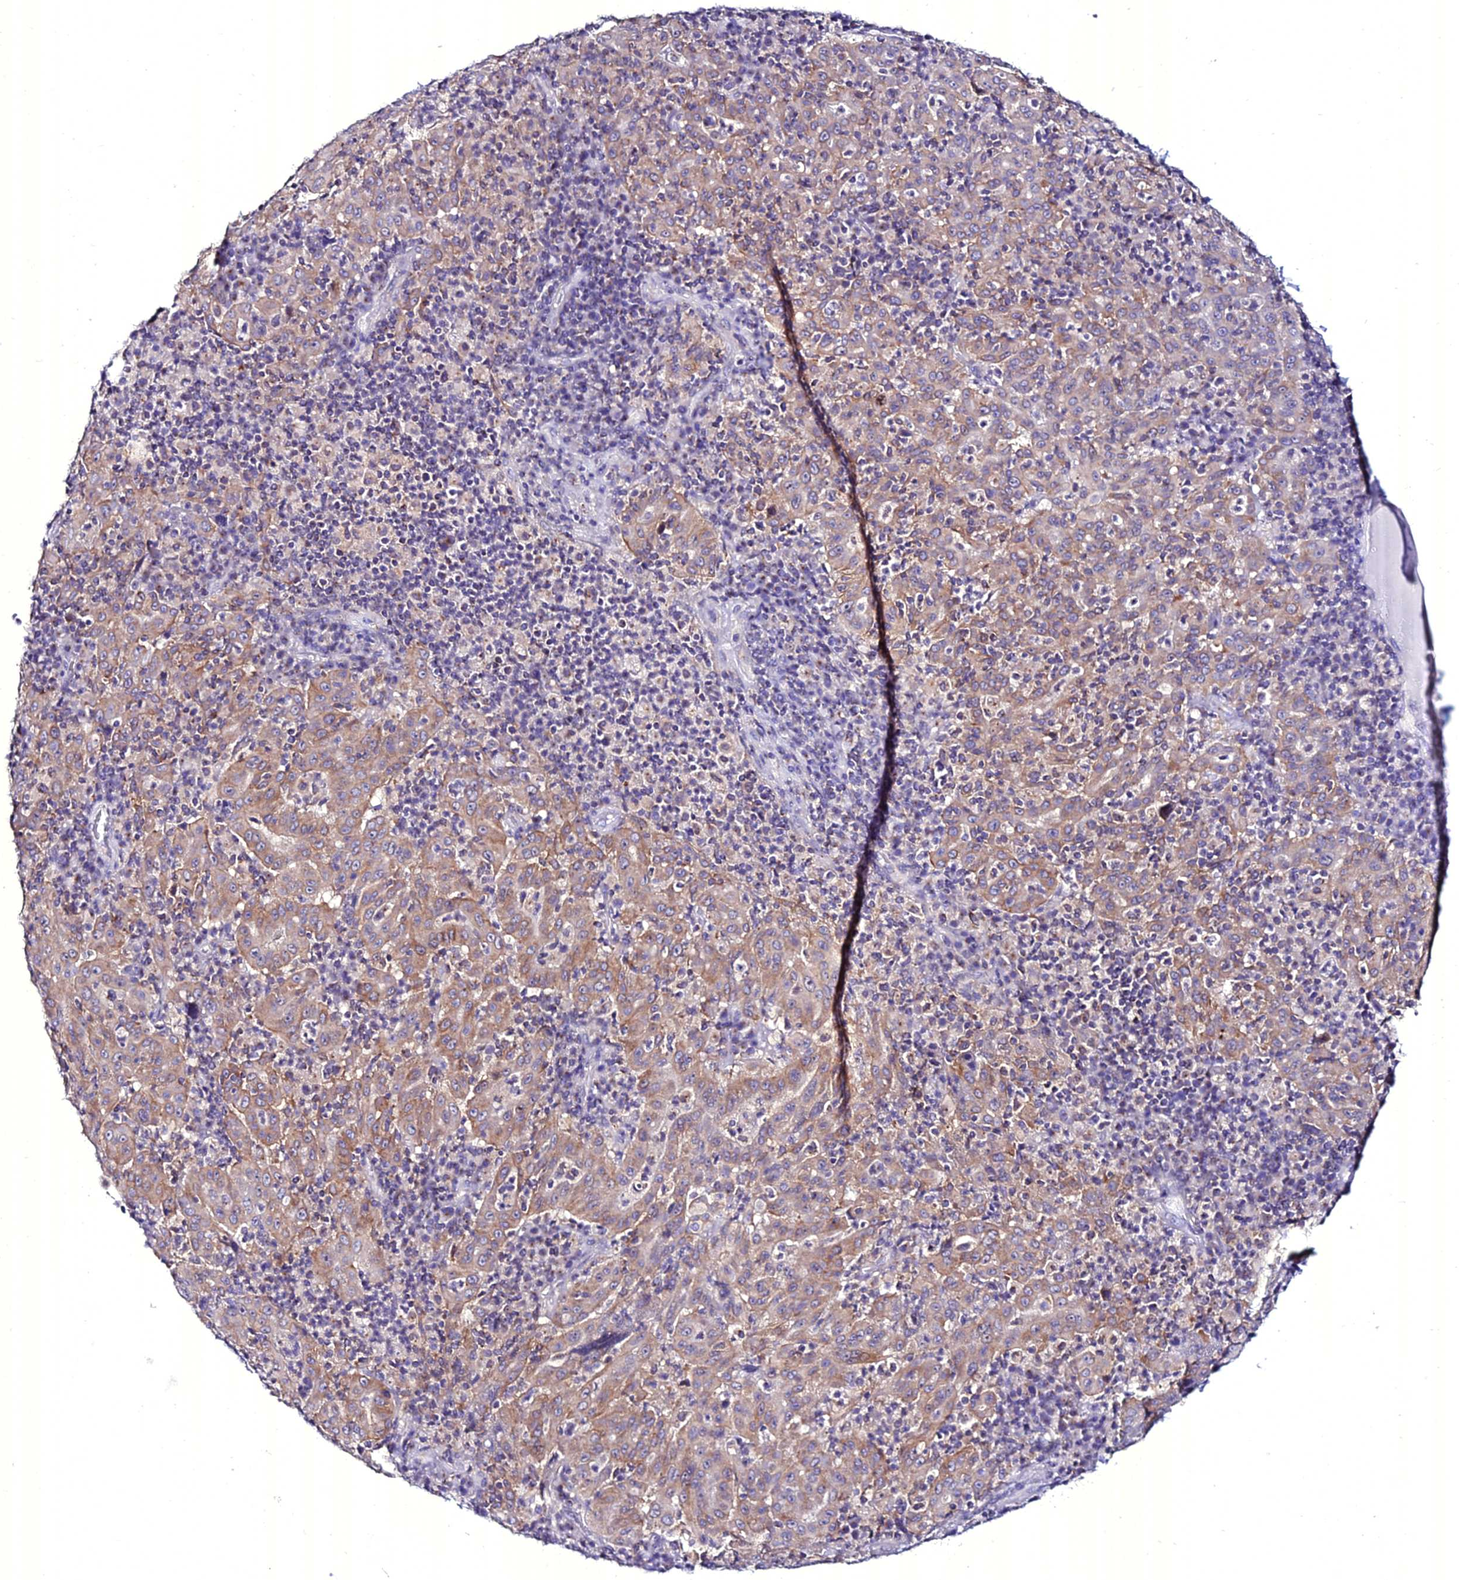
{"staining": {"intensity": "moderate", "quantity": ">75%", "location": "cytoplasmic/membranous"}, "tissue": "pancreatic cancer", "cell_type": "Tumor cells", "image_type": "cancer", "snomed": [{"axis": "morphology", "description": "Adenocarcinoma, NOS"}, {"axis": "topography", "description": "Pancreas"}], "caption": "Immunohistochemistry (IHC) (DAB) staining of human pancreatic adenocarcinoma demonstrates moderate cytoplasmic/membranous protein staining in about >75% of tumor cells.", "gene": "ATG16L2", "patient": {"sex": "male", "age": 63}}